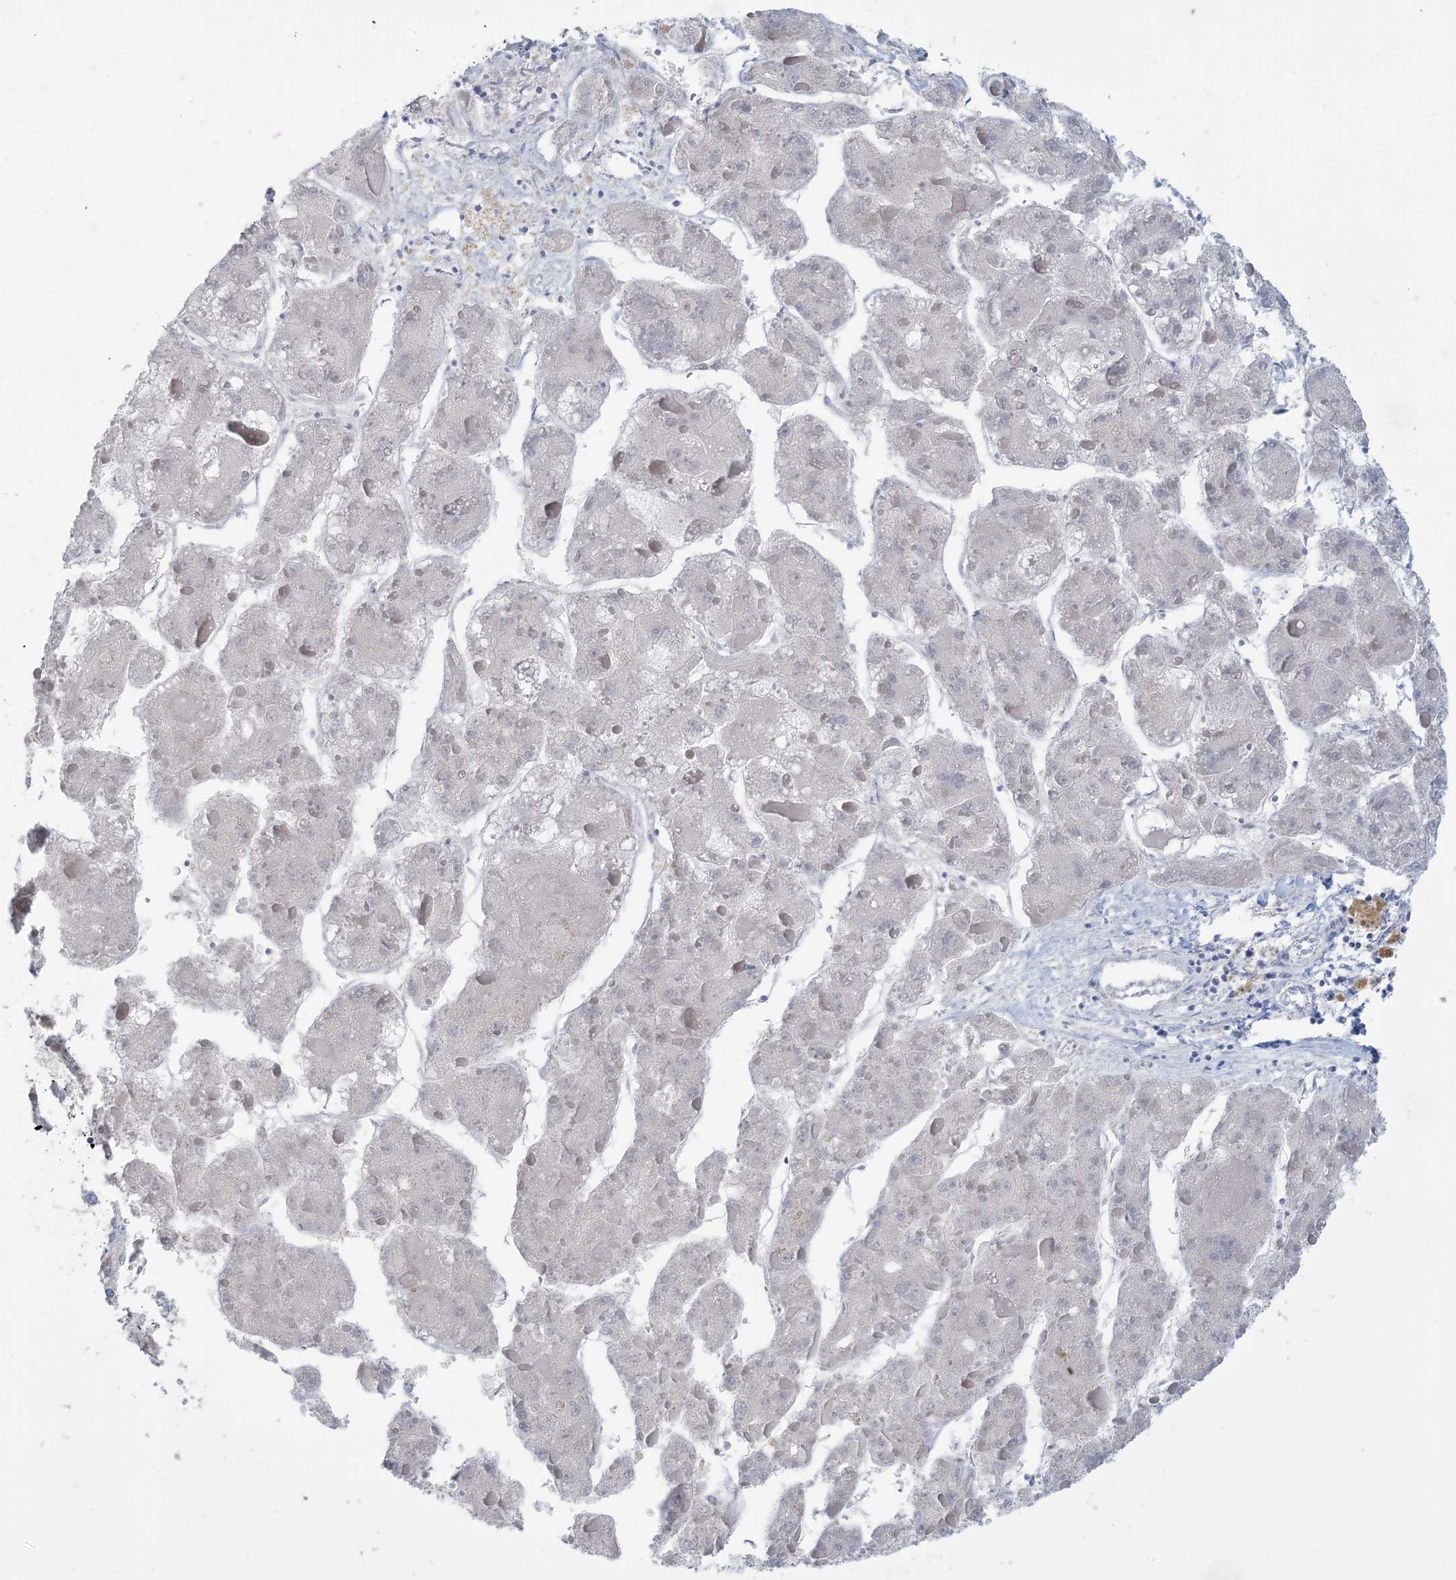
{"staining": {"intensity": "negative", "quantity": "none", "location": "none"}, "tissue": "liver cancer", "cell_type": "Tumor cells", "image_type": "cancer", "snomed": [{"axis": "morphology", "description": "Carcinoma, Hepatocellular, NOS"}, {"axis": "topography", "description": "Liver"}], "caption": "DAB immunohistochemical staining of liver cancer (hepatocellular carcinoma) demonstrates no significant expression in tumor cells.", "gene": "KIF3A", "patient": {"sex": "female", "age": 73}}